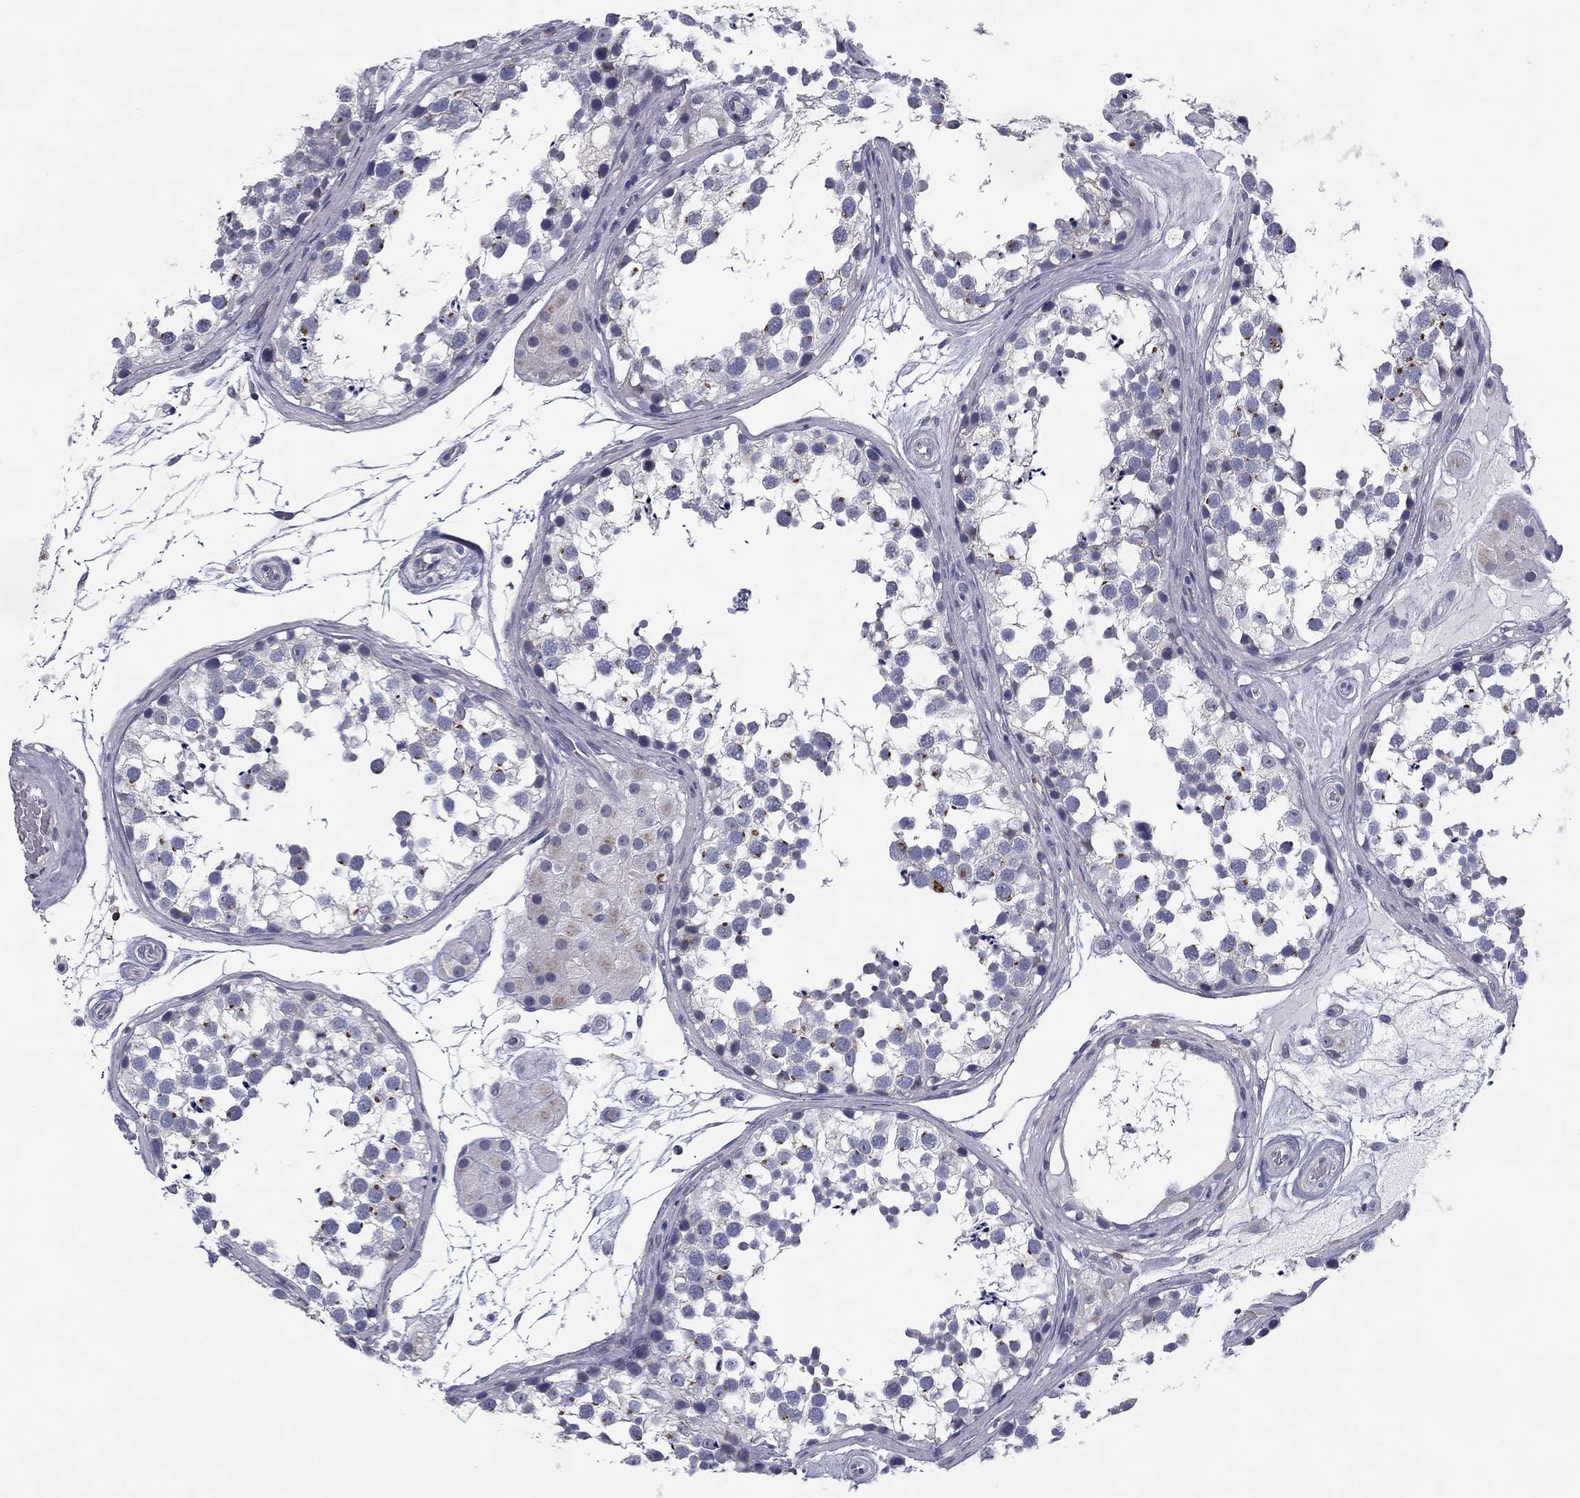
{"staining": {"intensity": "moderate", "quantity": "25%-75%", "location": "nuclear"}, "tissue": "testis", "cell_type": "Cells in seminiferous ducts", "image_type": "normal", "snomed": [{"axis": "morphology", "description": "Normal tissue, NOS"}, {"axis": "morphology", "description": "Seminoma, NOS"}, {"axis": "topography", "description": "Testis"}], "caption": "Protein expression analysis of normal testis exhibits moderate nuclear staining in approximately 25%-75% of cells in seminiferous ducts. (IHC, brightfield microscopy, high magnification).", "gene": "TRAT1", "patient": {"sex": "male", "age": 65}}